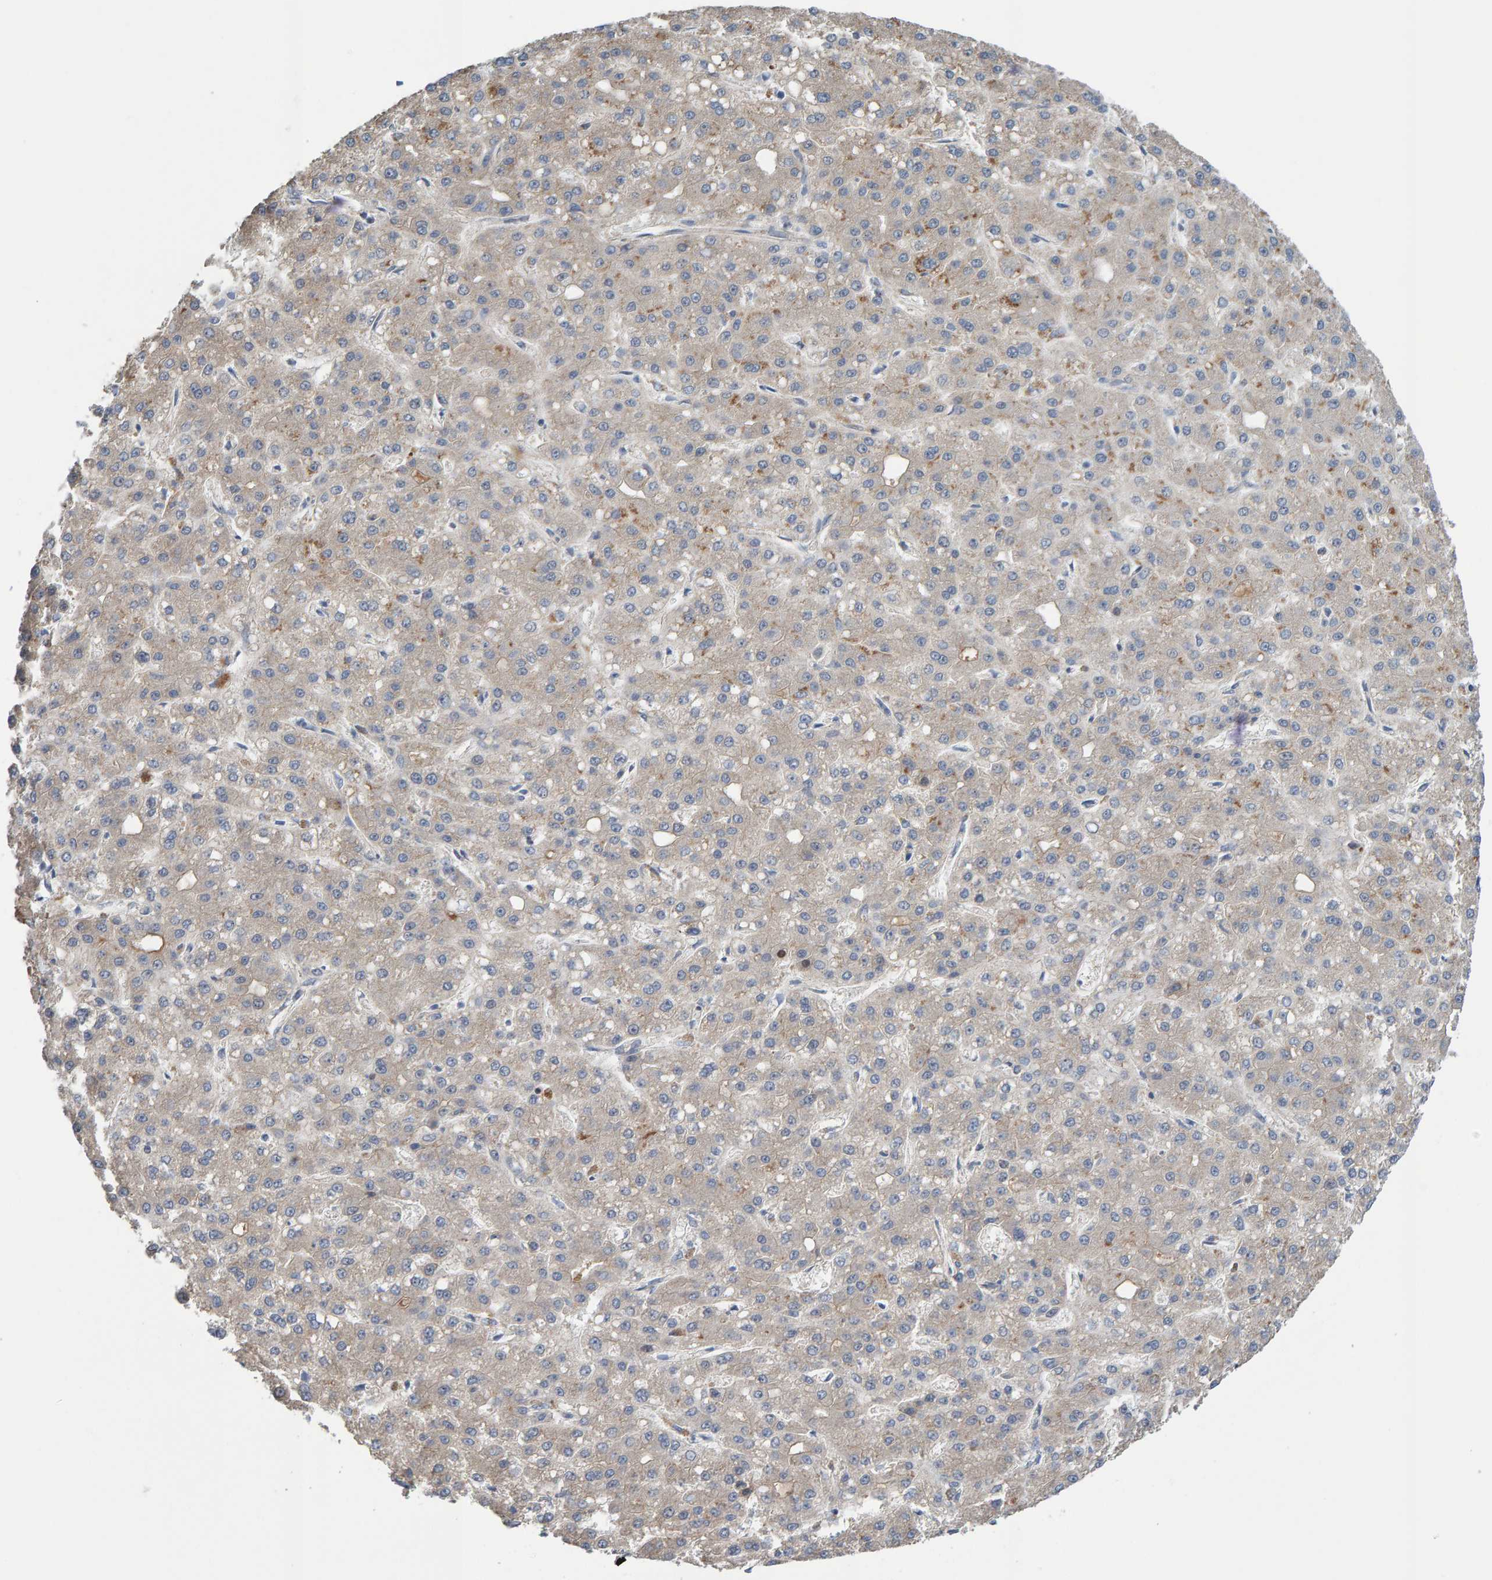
{"staining": {"intensity": "weak", "quantity": ">75%", "location": "cytoplasmic/membranous"}, "tissue": "liver cancer", "cell_type": "Tumor cells", "image_type": "cancer", "snomed": [{"axis": "morphology", "description": "Carcinoma, Hepatocellular, NOS"}, {"axis": "topography", "description": "Liver"}], "caption": "An image of liver hepatocellular carcinoma stained for a protein displays weak cytoplasmic/membranous brown staining in tumor cells.", "gene": "LRSAM1", "patient": {"sex": "male", "age": 67}}